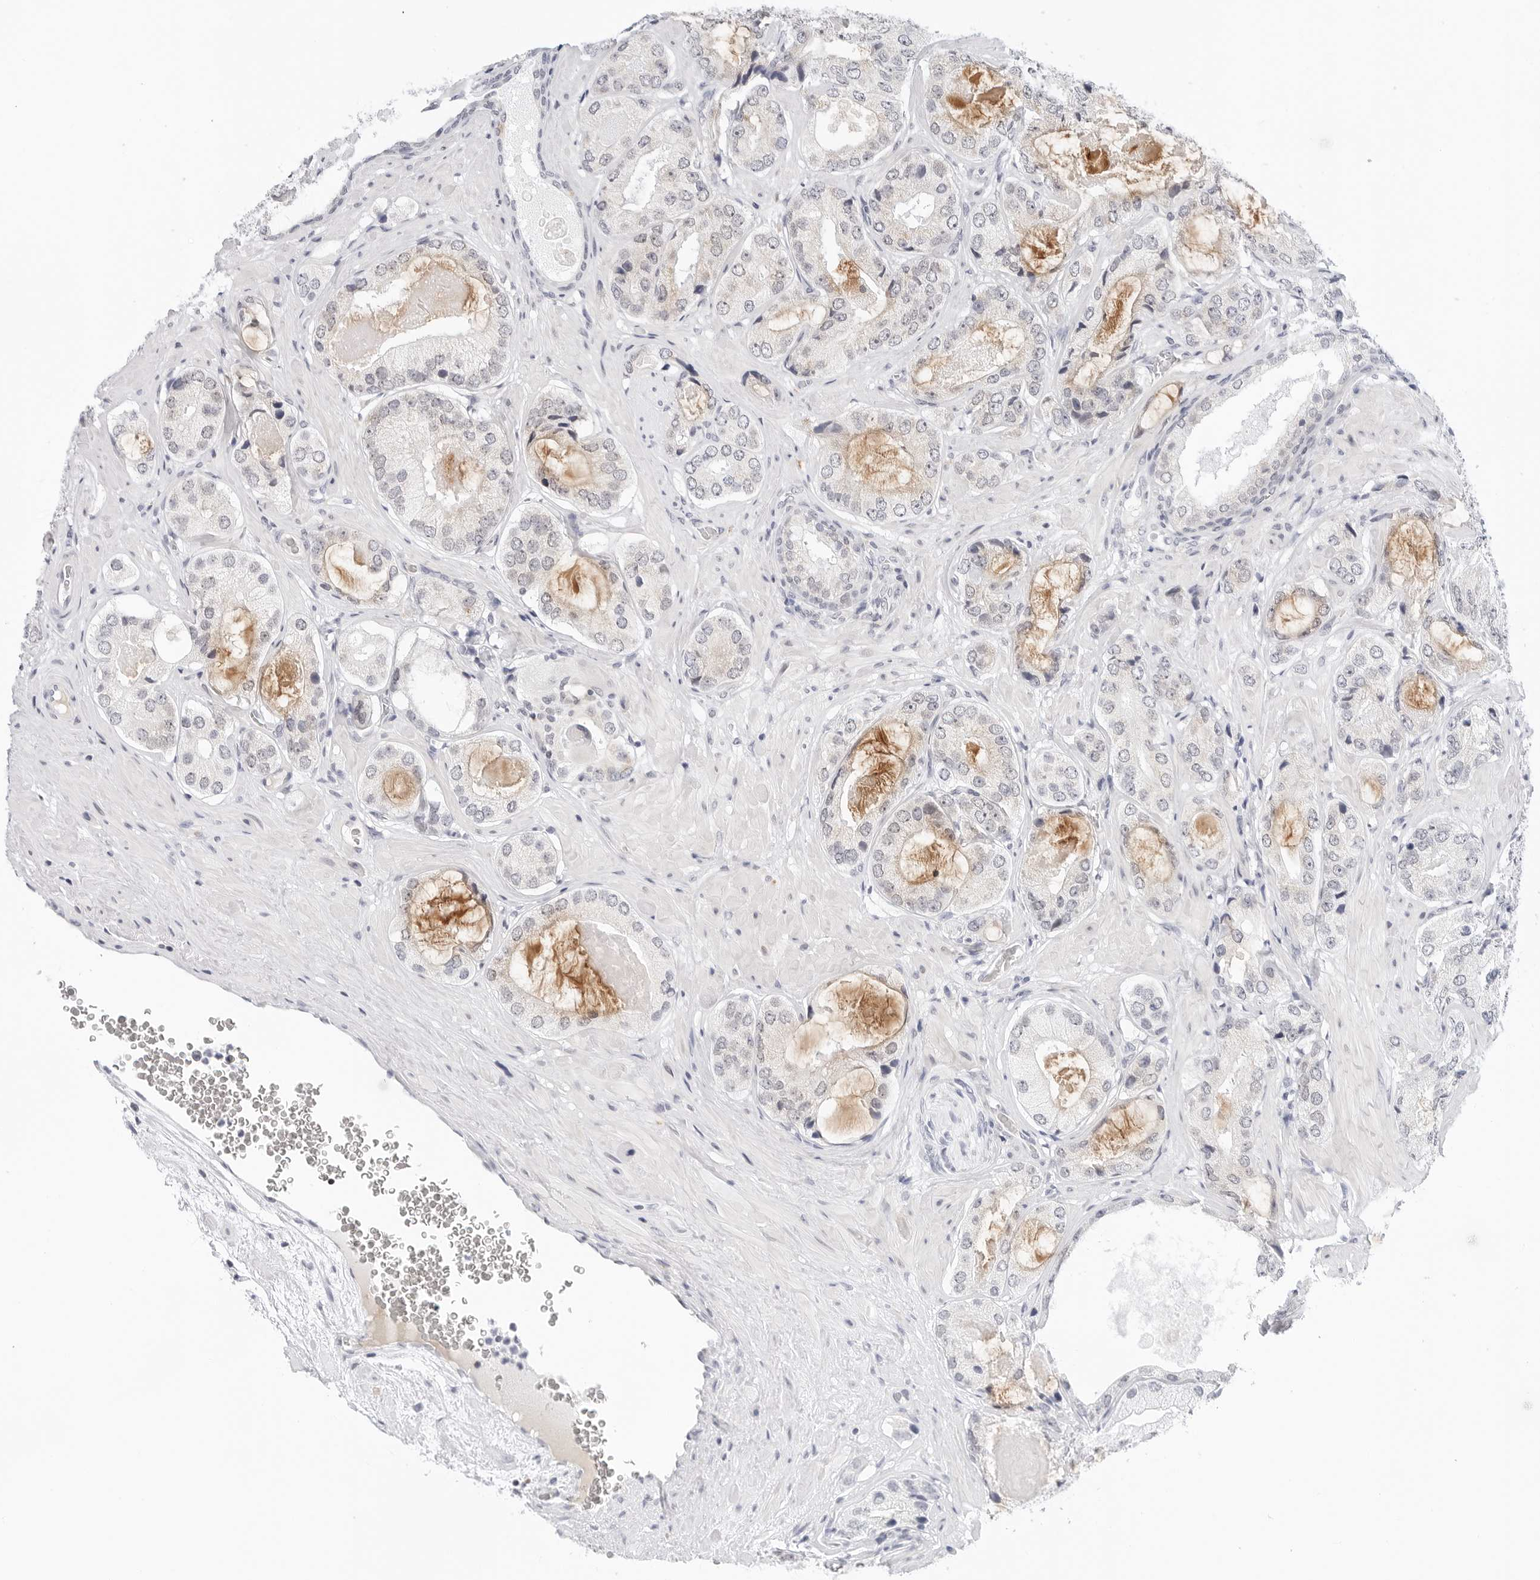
{"staining": {"intensity": "negative", "quantity": "none", "location": "none"}, "tissue": "prostate cancer", "cell_type": "Tumor cells", "image_type": "cancer", "snomed": [{"axis": "morphology", "description": "Adenocarcinoma, High grade"}, {"axis": "topography", "description": "Prostate"}], "caption": "Prostate high-grade adenocarcinoma stained for a protein using IHC reveals no expression tumor cells.", "gene": "TSEN2", "patient": {"sex": "male", "age": 59}}